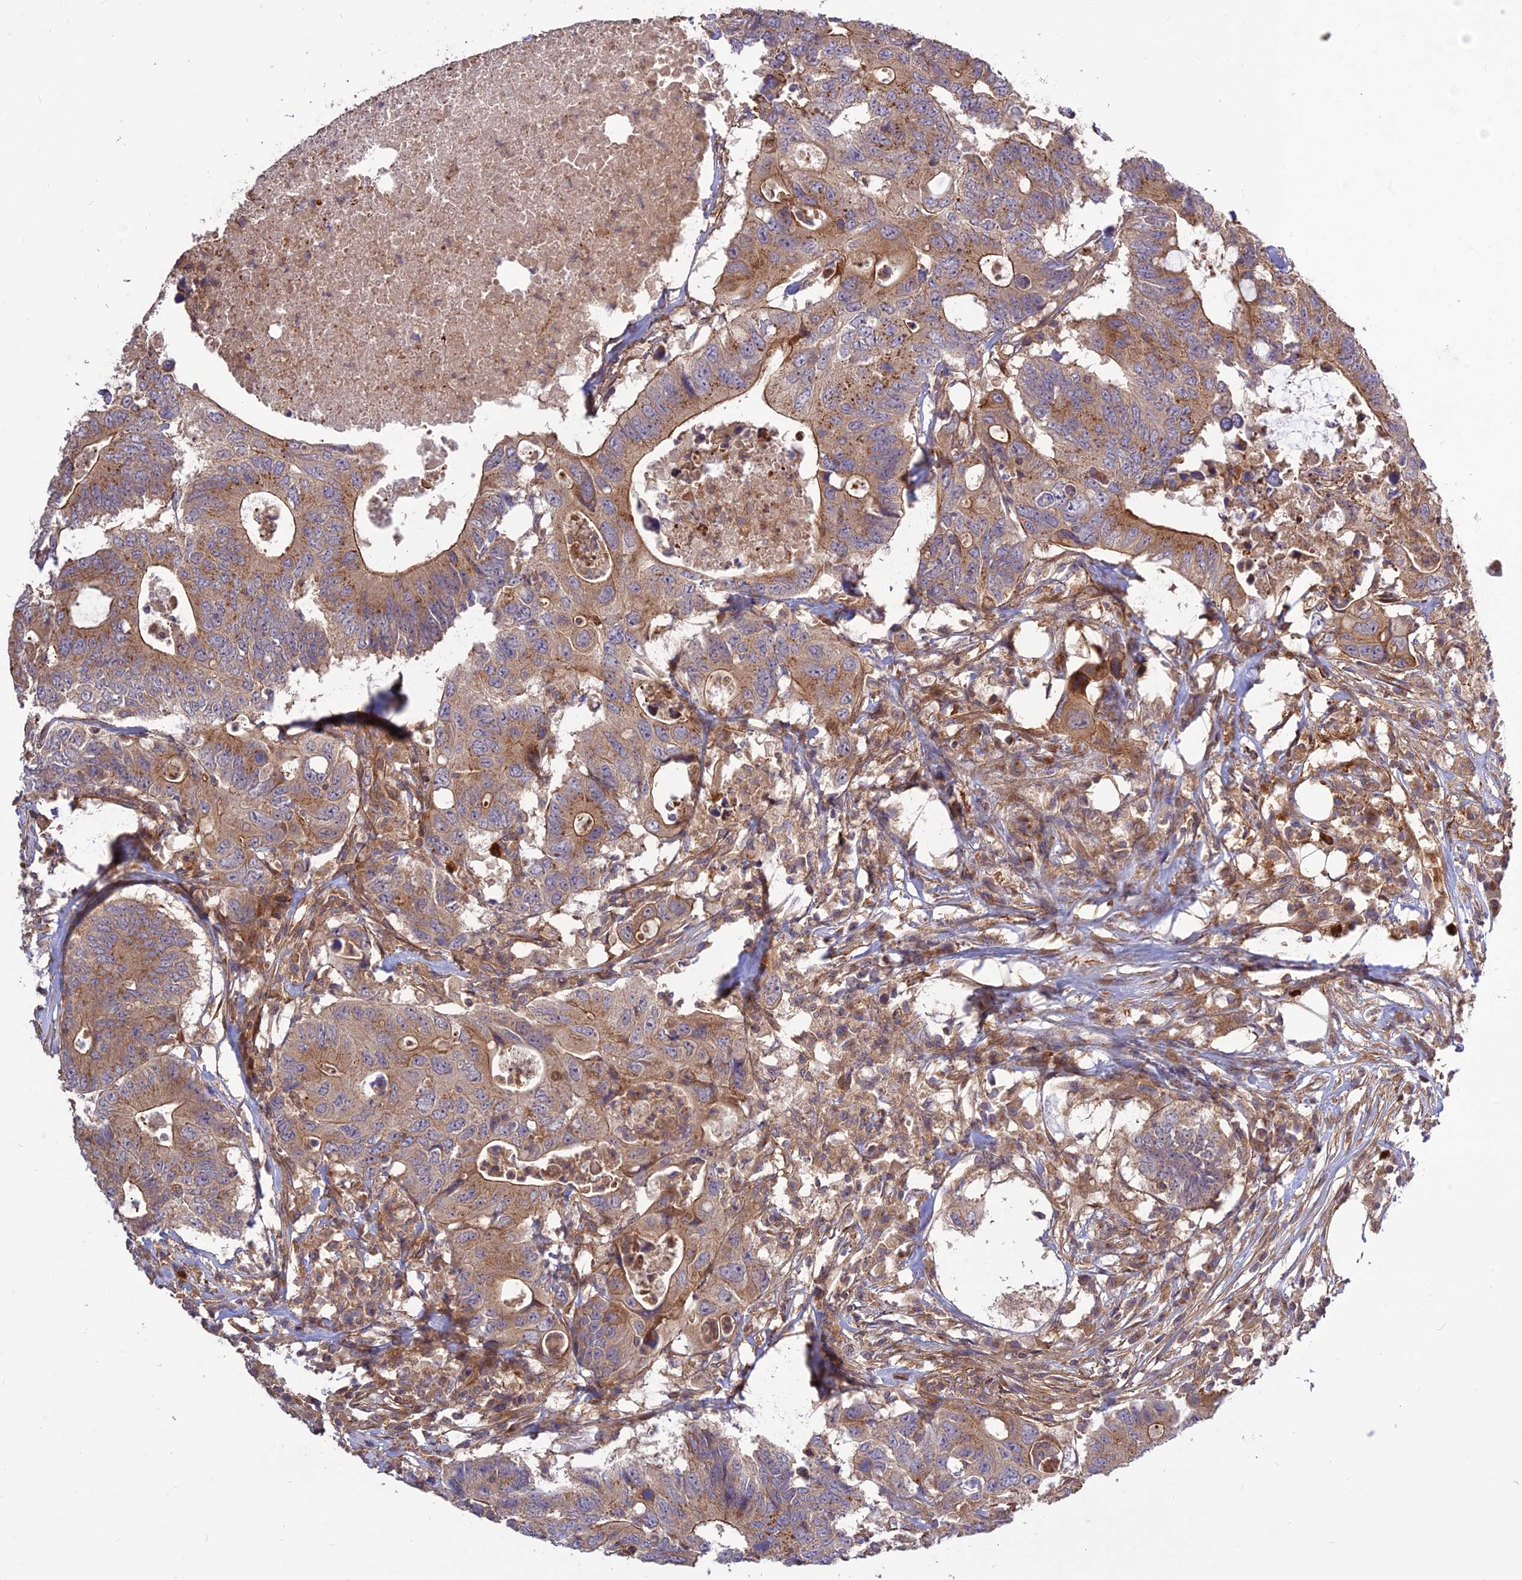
{"staining": {"intensity": "moderate", "quantity": ">75%", "location": "cytoplasmic/membranous"}, "tissue": "colorectal cancer", "cell_type": "Tumor cells", "image_type": "cancer", "snomed": [{"axis": "morphology", "description": "Adenocarcinoma, NOS"}, {"axis": "topography", "description": "Colon"}], "caption": "Immunohistochemical staining of adenocarcinoma (colorectal) demonstrates moderate cytoplasmic/membranous protein expression in about >75% of tumor cells.", "gene": "TMEM131L", "patient": {"sex": "male", "age": 71}}